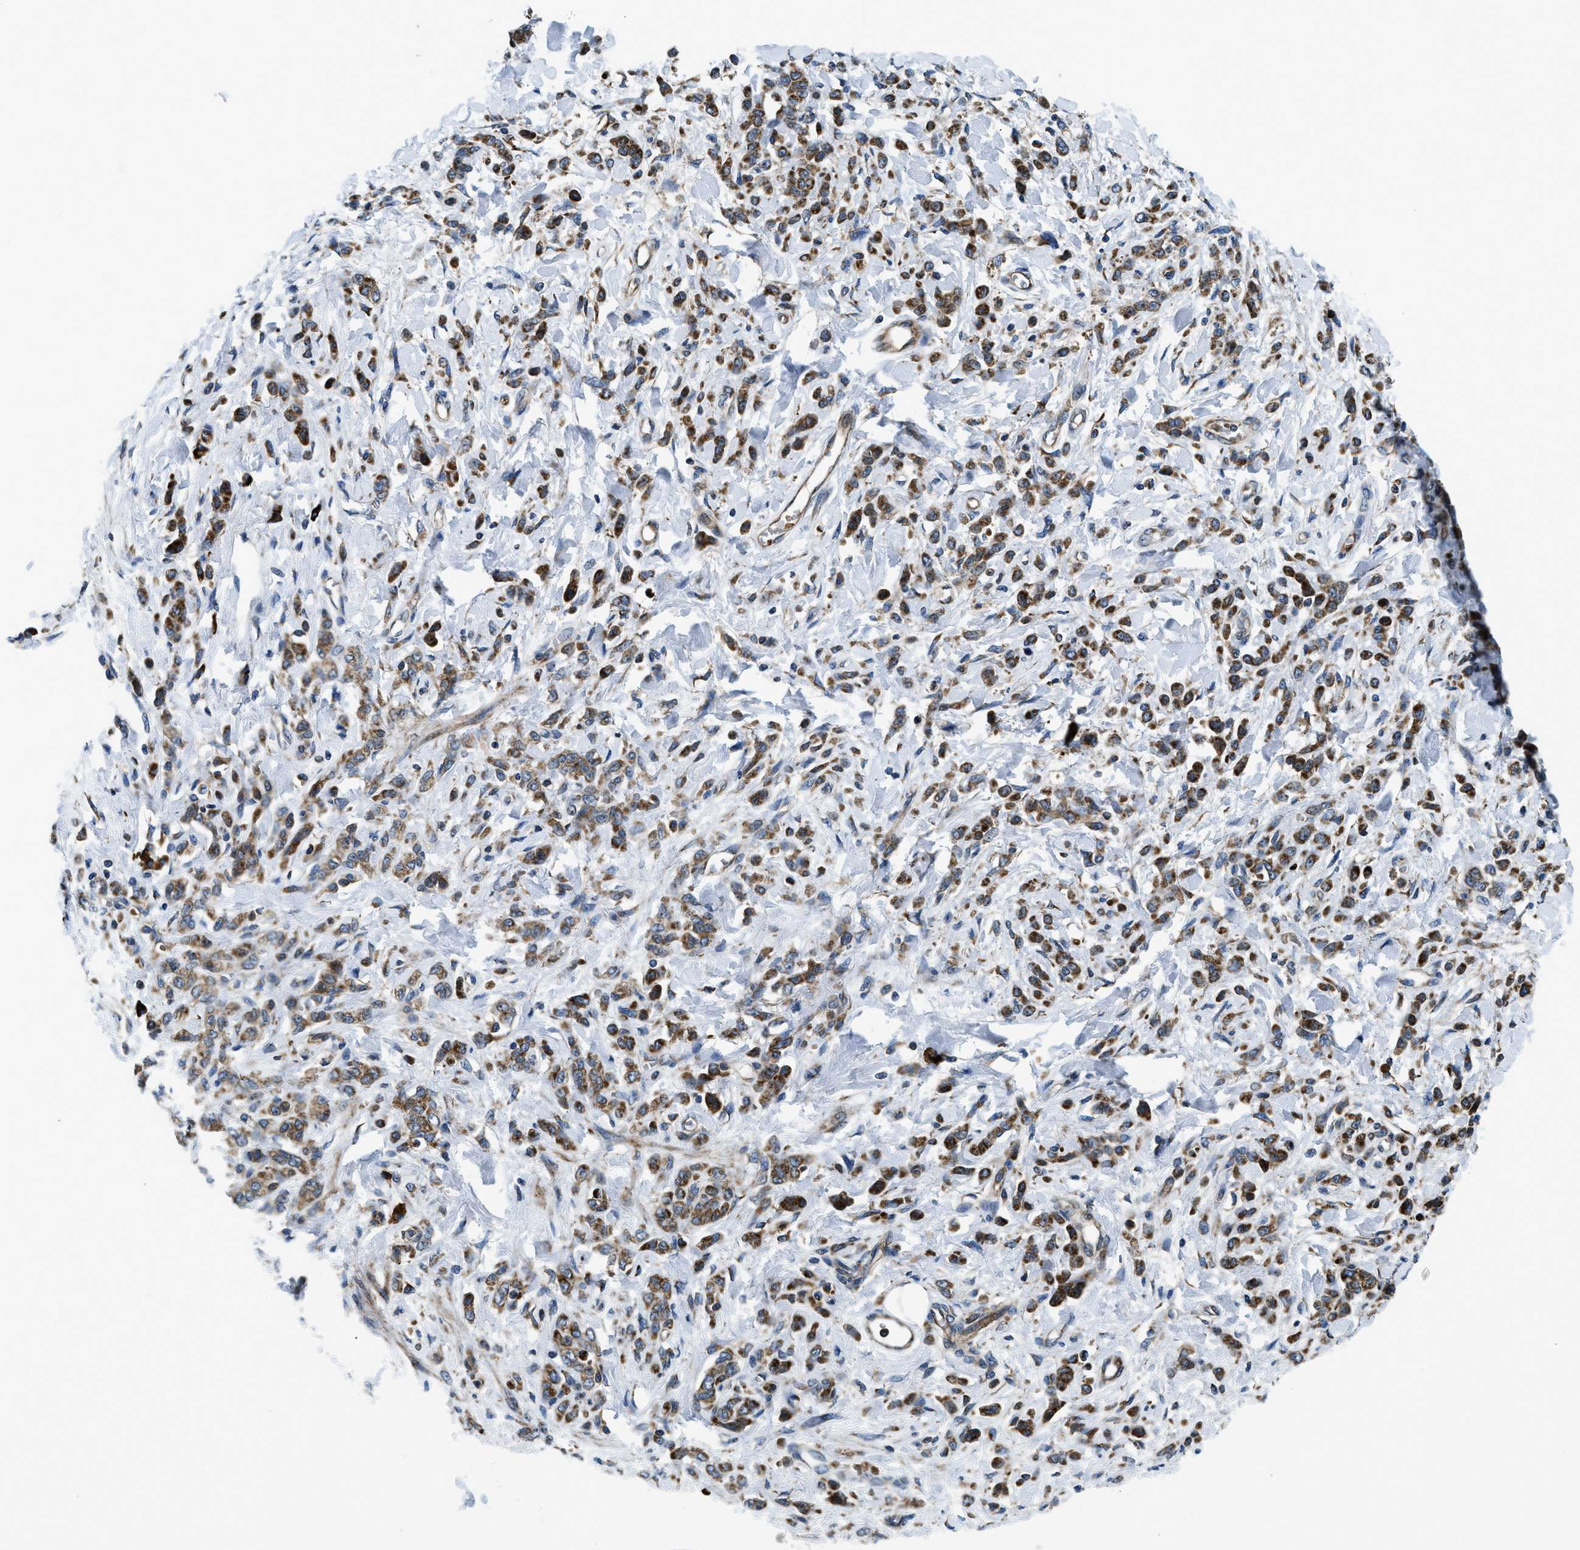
{"staining": {"intensity": "moderate", "quantity": ">75%", "location": "cytoplasmic/membranous"}, "tissue": "stomach cancer", "cell_type": "Tumor cells", "image_type": "cancer", "snomed": [{"axis": "morphology", "description": "Normal tissue, NOS"}, {"axis": "morphology", "description": "Adenocarcinoma, NOS"}, {"axis": "topography", "description": "Stomach"}], "caption": "DAB immunohistochemical staining of human stomach adenocarcinoma exhibits moderate cytoplasmic/membranous protein staining in approximately >75% of tumor cells.", "gene": "CSPG4", "patient": {"sex": "male", "age": 82}}